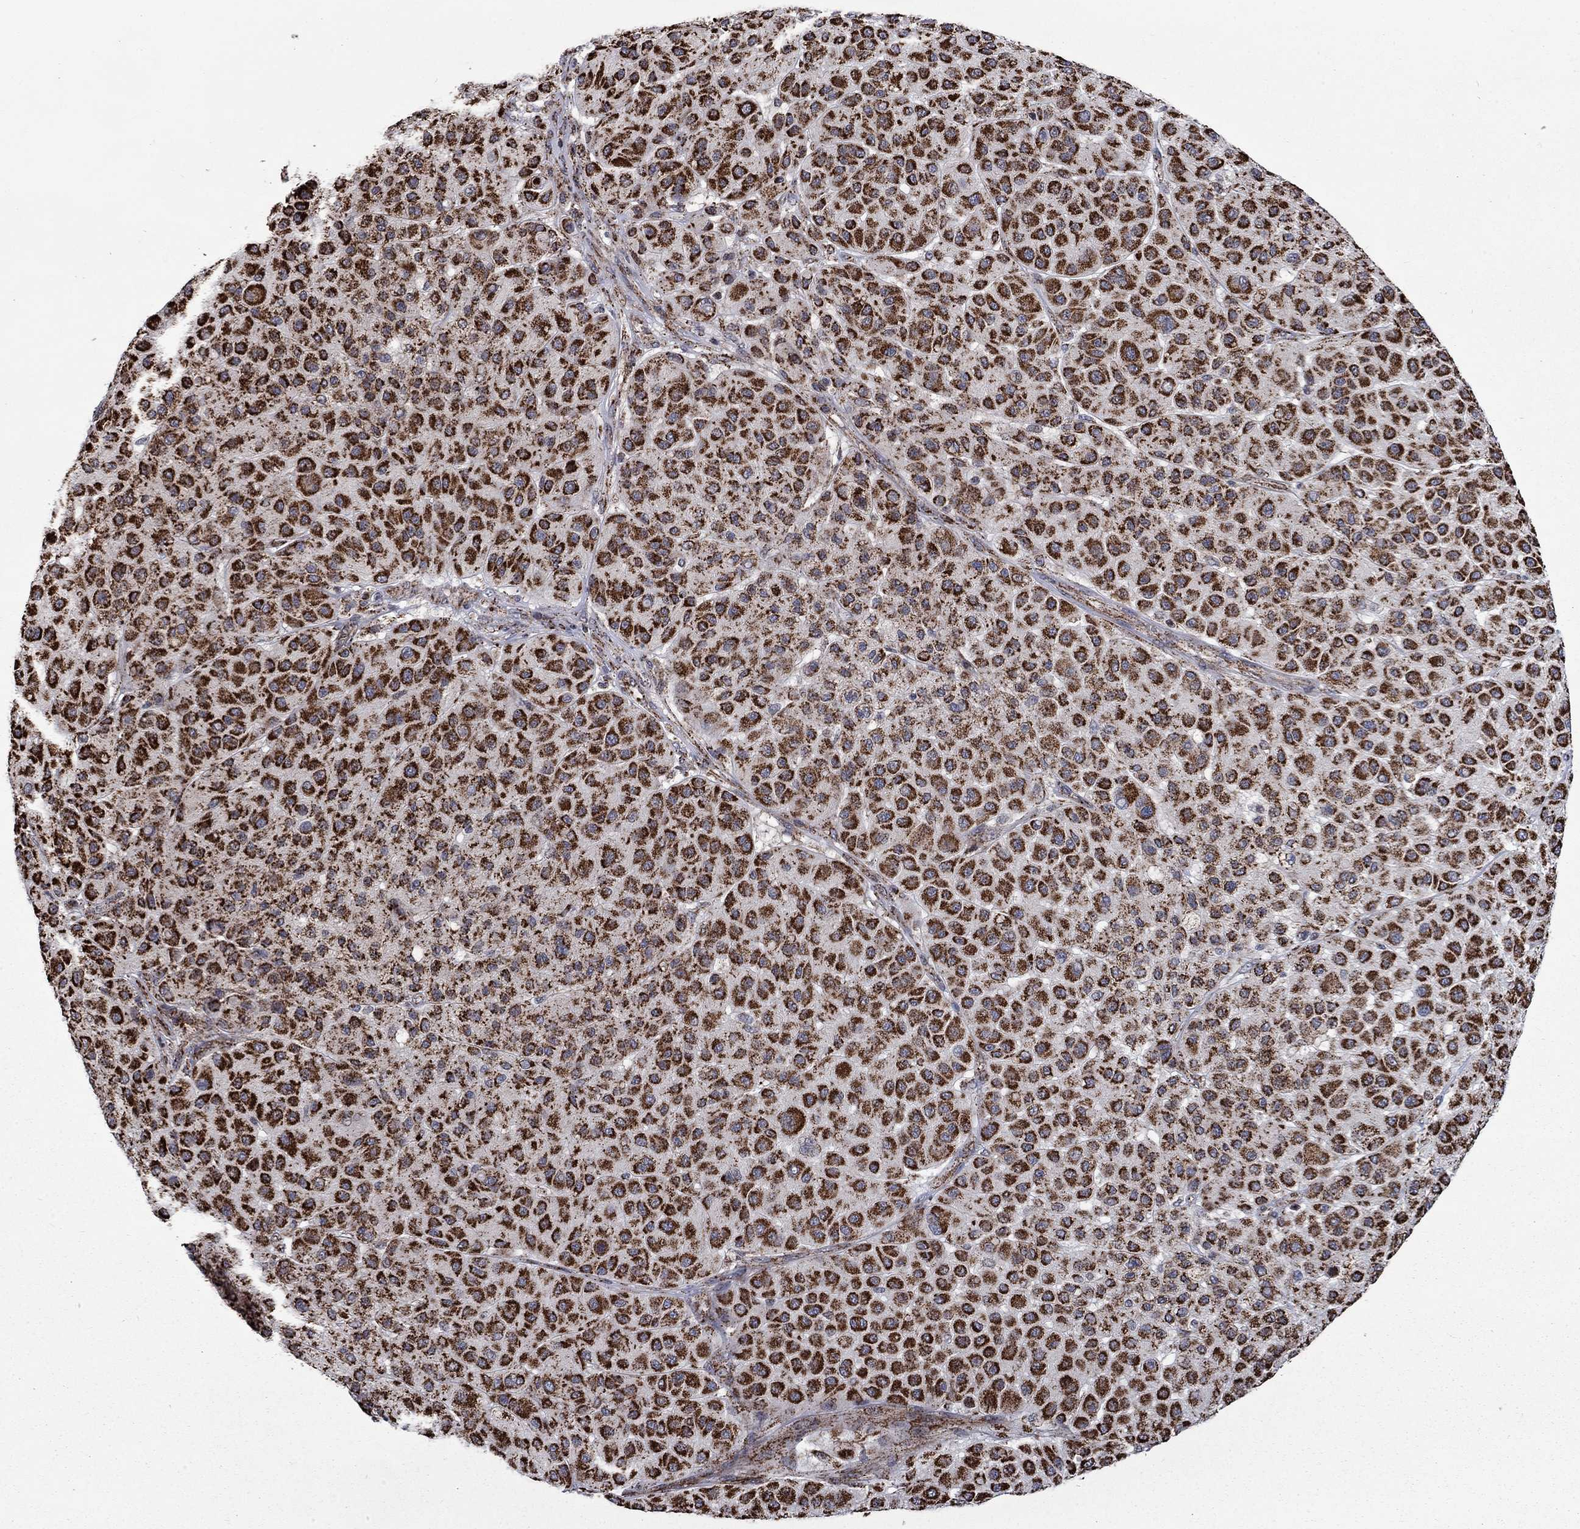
{"staining": {"intensity": "strong", "quantity": ">75%", "location": "cytoplasmic/membranous"}, "tissue": "melanoma", "cell_type": "Tumor cells", "image_type": "cancer", "snomed": [{"axis": "morphology", "description": "Malignant melanoma, Metastatic site"}, {"axis": "topography", "description": "Smooth muscle"}], "caption": "This is an image of immunohistochemistry staining of melanoma, which shows strong expression in the cytoplasmic/membranous of tumor cells.", "gene": "MOAP1", "patient": {"sex": "male", "age": 41}}